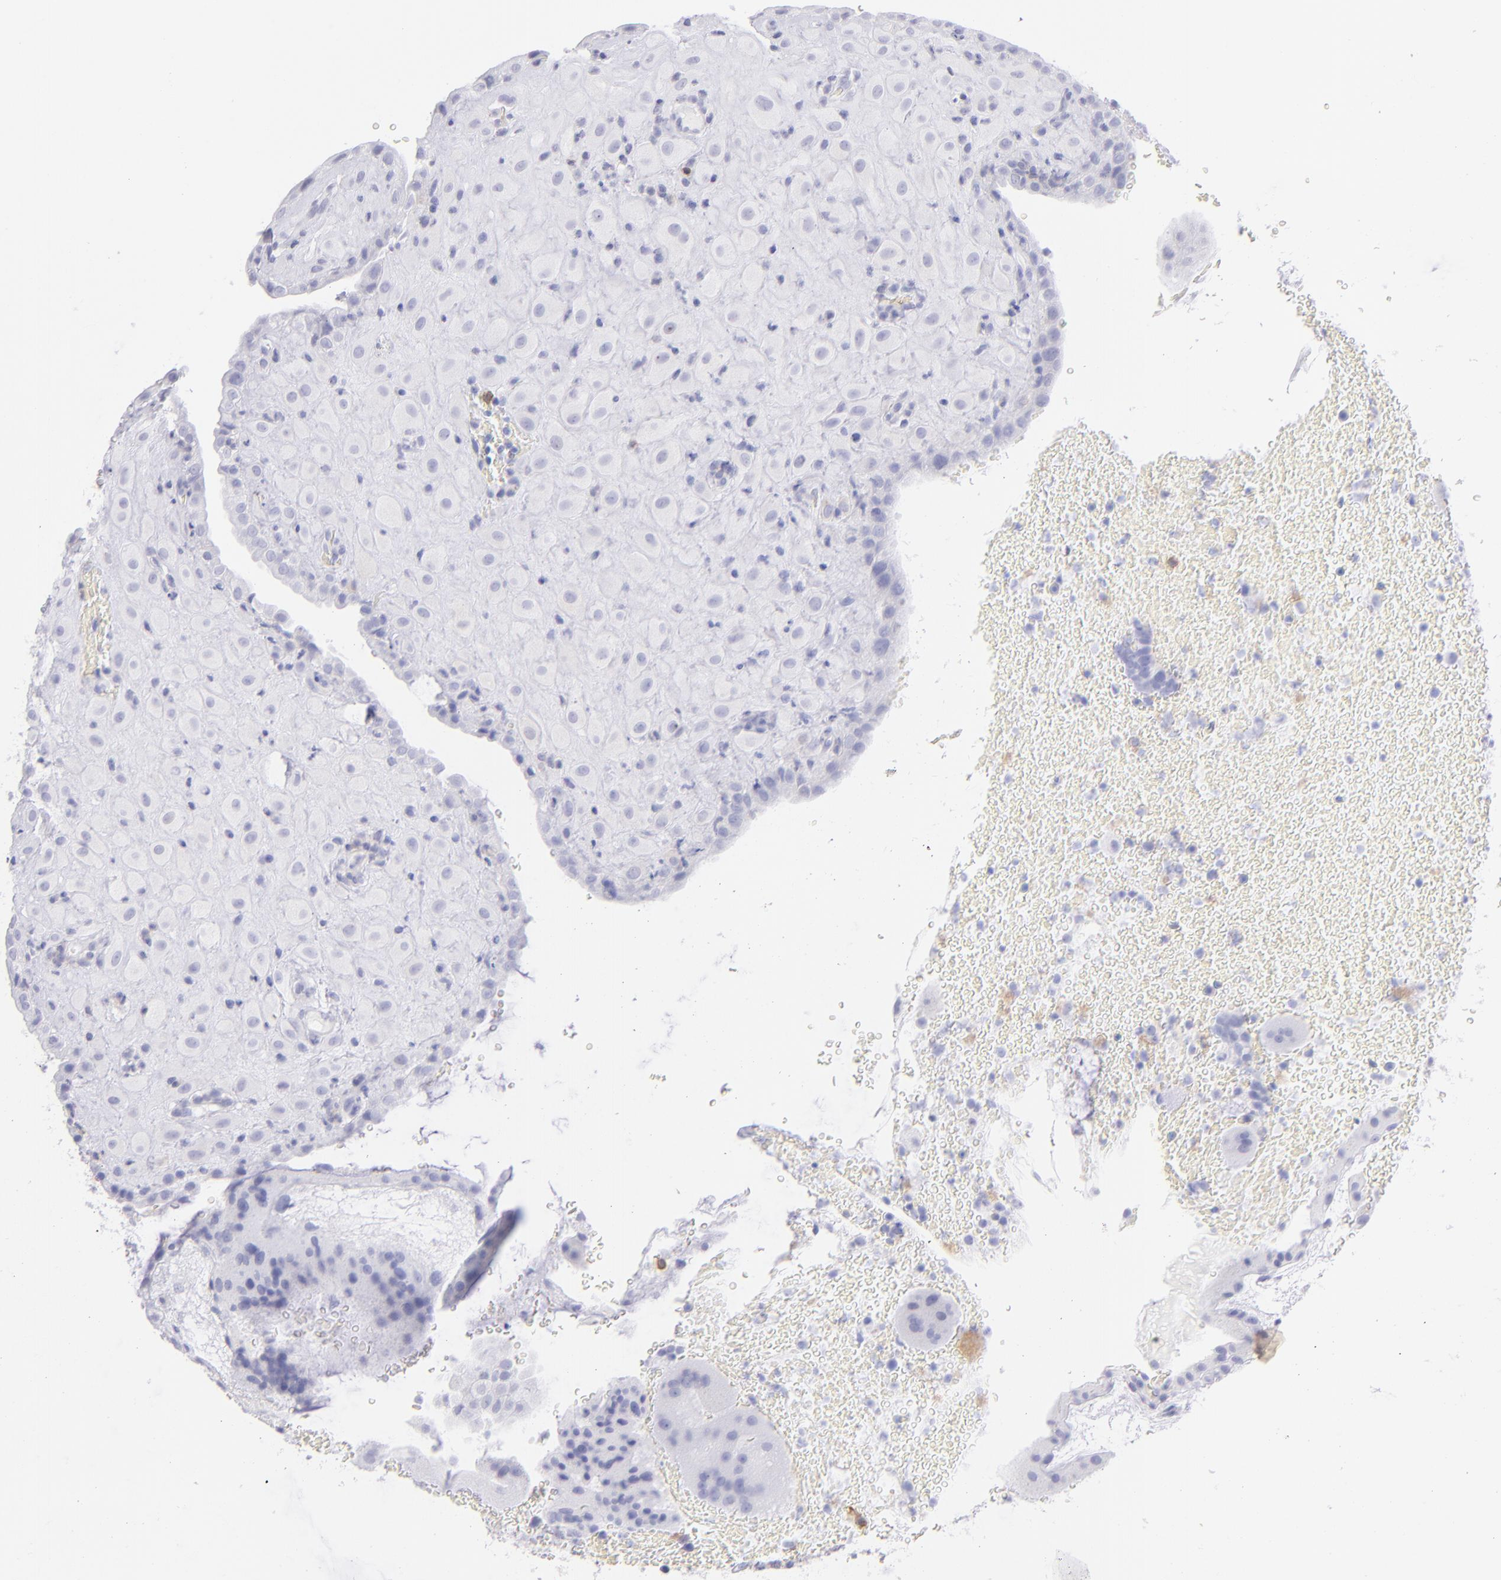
{"staining": {"intensity": "negative", "quantity": "none", "location": "none"}, "tissue": "placenta", "cell_type": "Decidual cells", "image_type": "normal", "snomed": [{"axis": "morphology", "description": "Normal tissue, NOS"}, {"axis": "topography", "description": "Placenta"}], "caption": "The micrograph demonstrates no significant staining in decidual cells of placenta.", "gene": "CD69", "patient": {"sex": "female", "age": 19}}